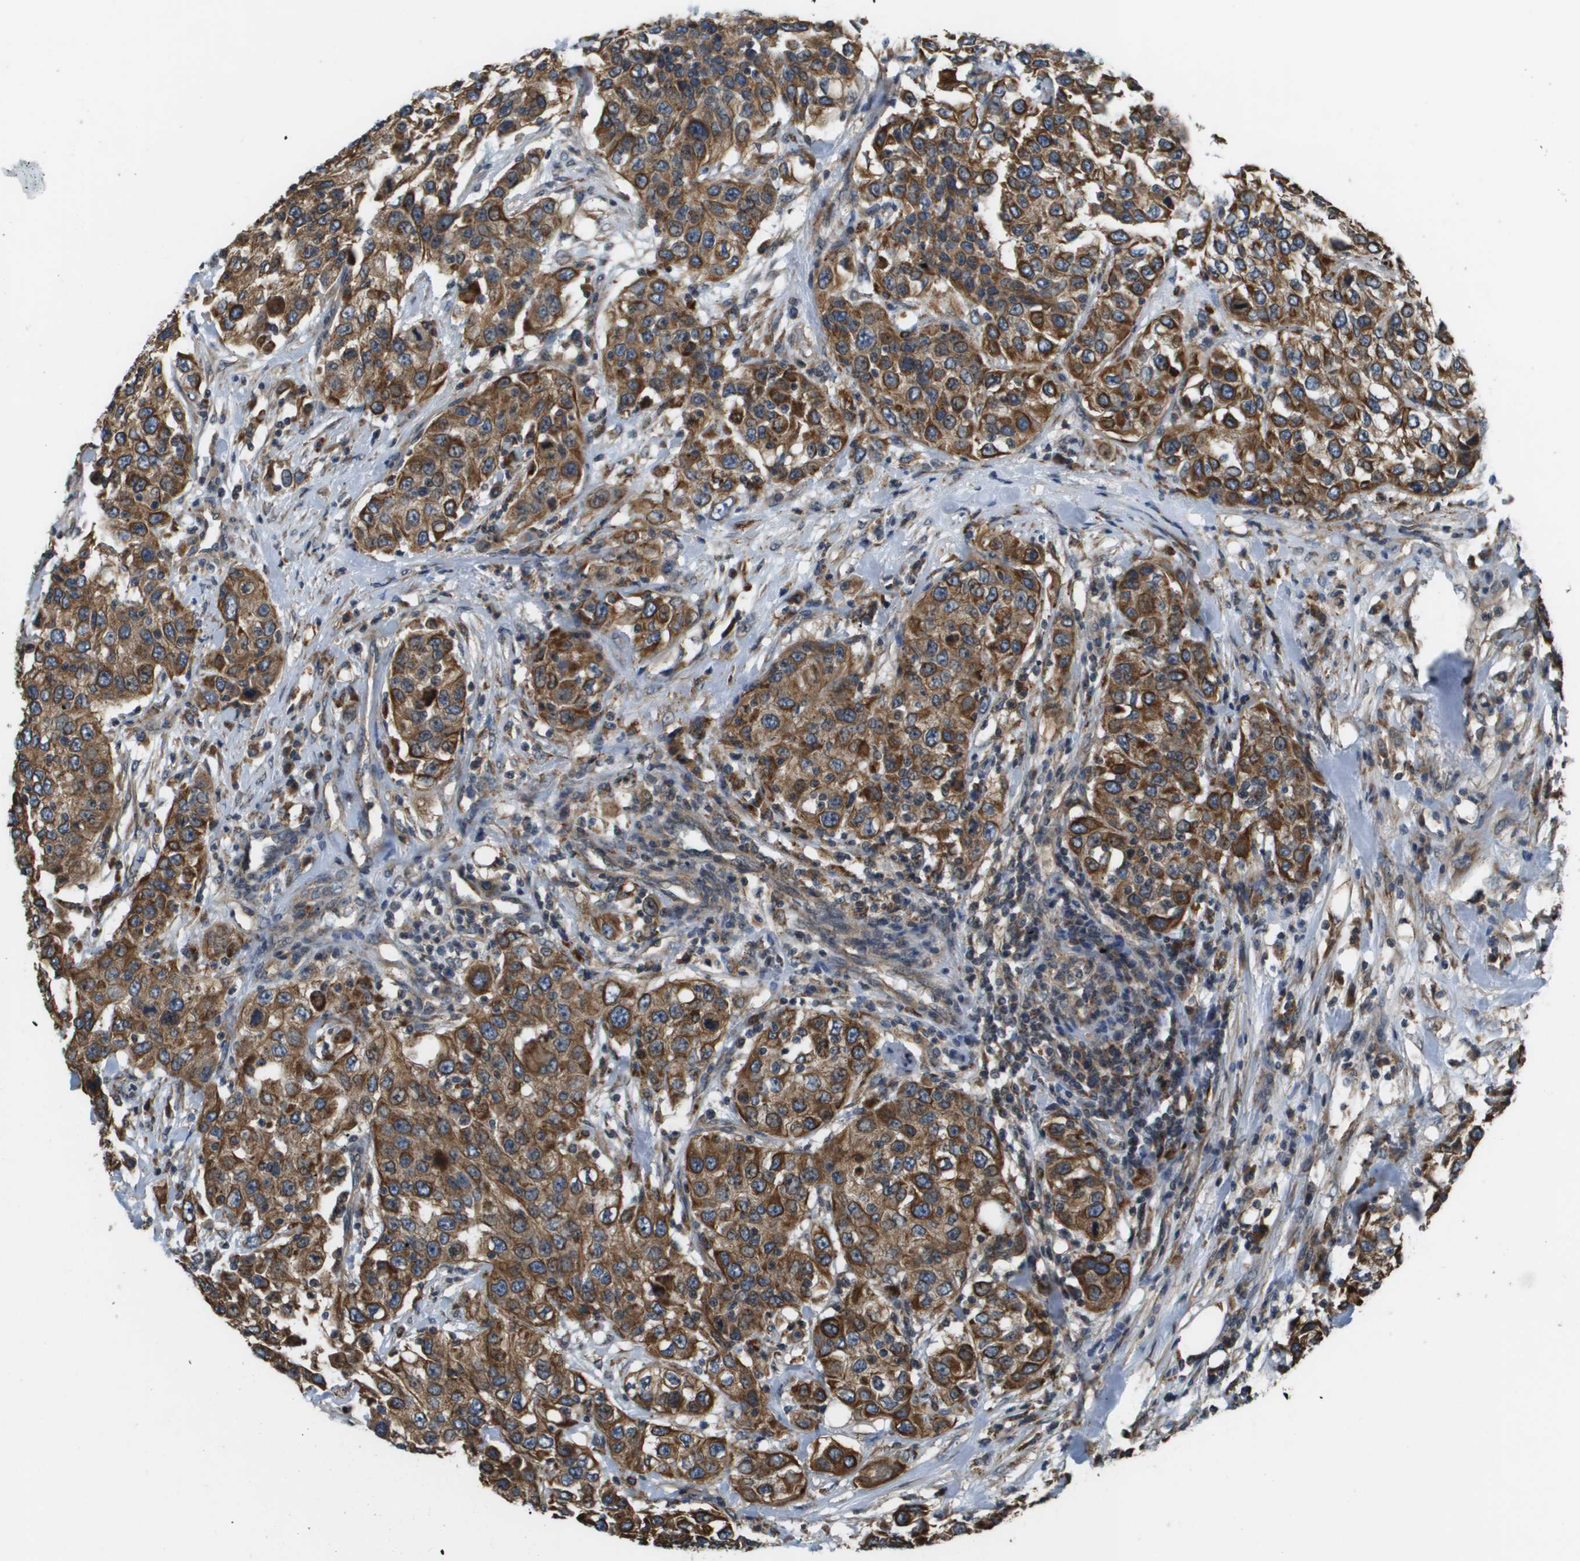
{"staining": {"intensity": "strong", "quantity": ">75%", "location": "cytoplasmic/membranous"}, "tissue": "urothelial cancer", "cell_type": "Tumor cells", "image_type": "cancer", "snomed": [{"axis": "morphology", "description": "Urothelial carcinoma, High grade"}, {"axis": "topography", "description": "Urinary bladder"}], "caption": "Urothelial carcinoma (high-grade) tissue exhibits strong cytoplasmic/membranous positivity in about >75% of tumor cells", "gene": "CDKN2C", "patient": {"sex": "female", "age": 80}}